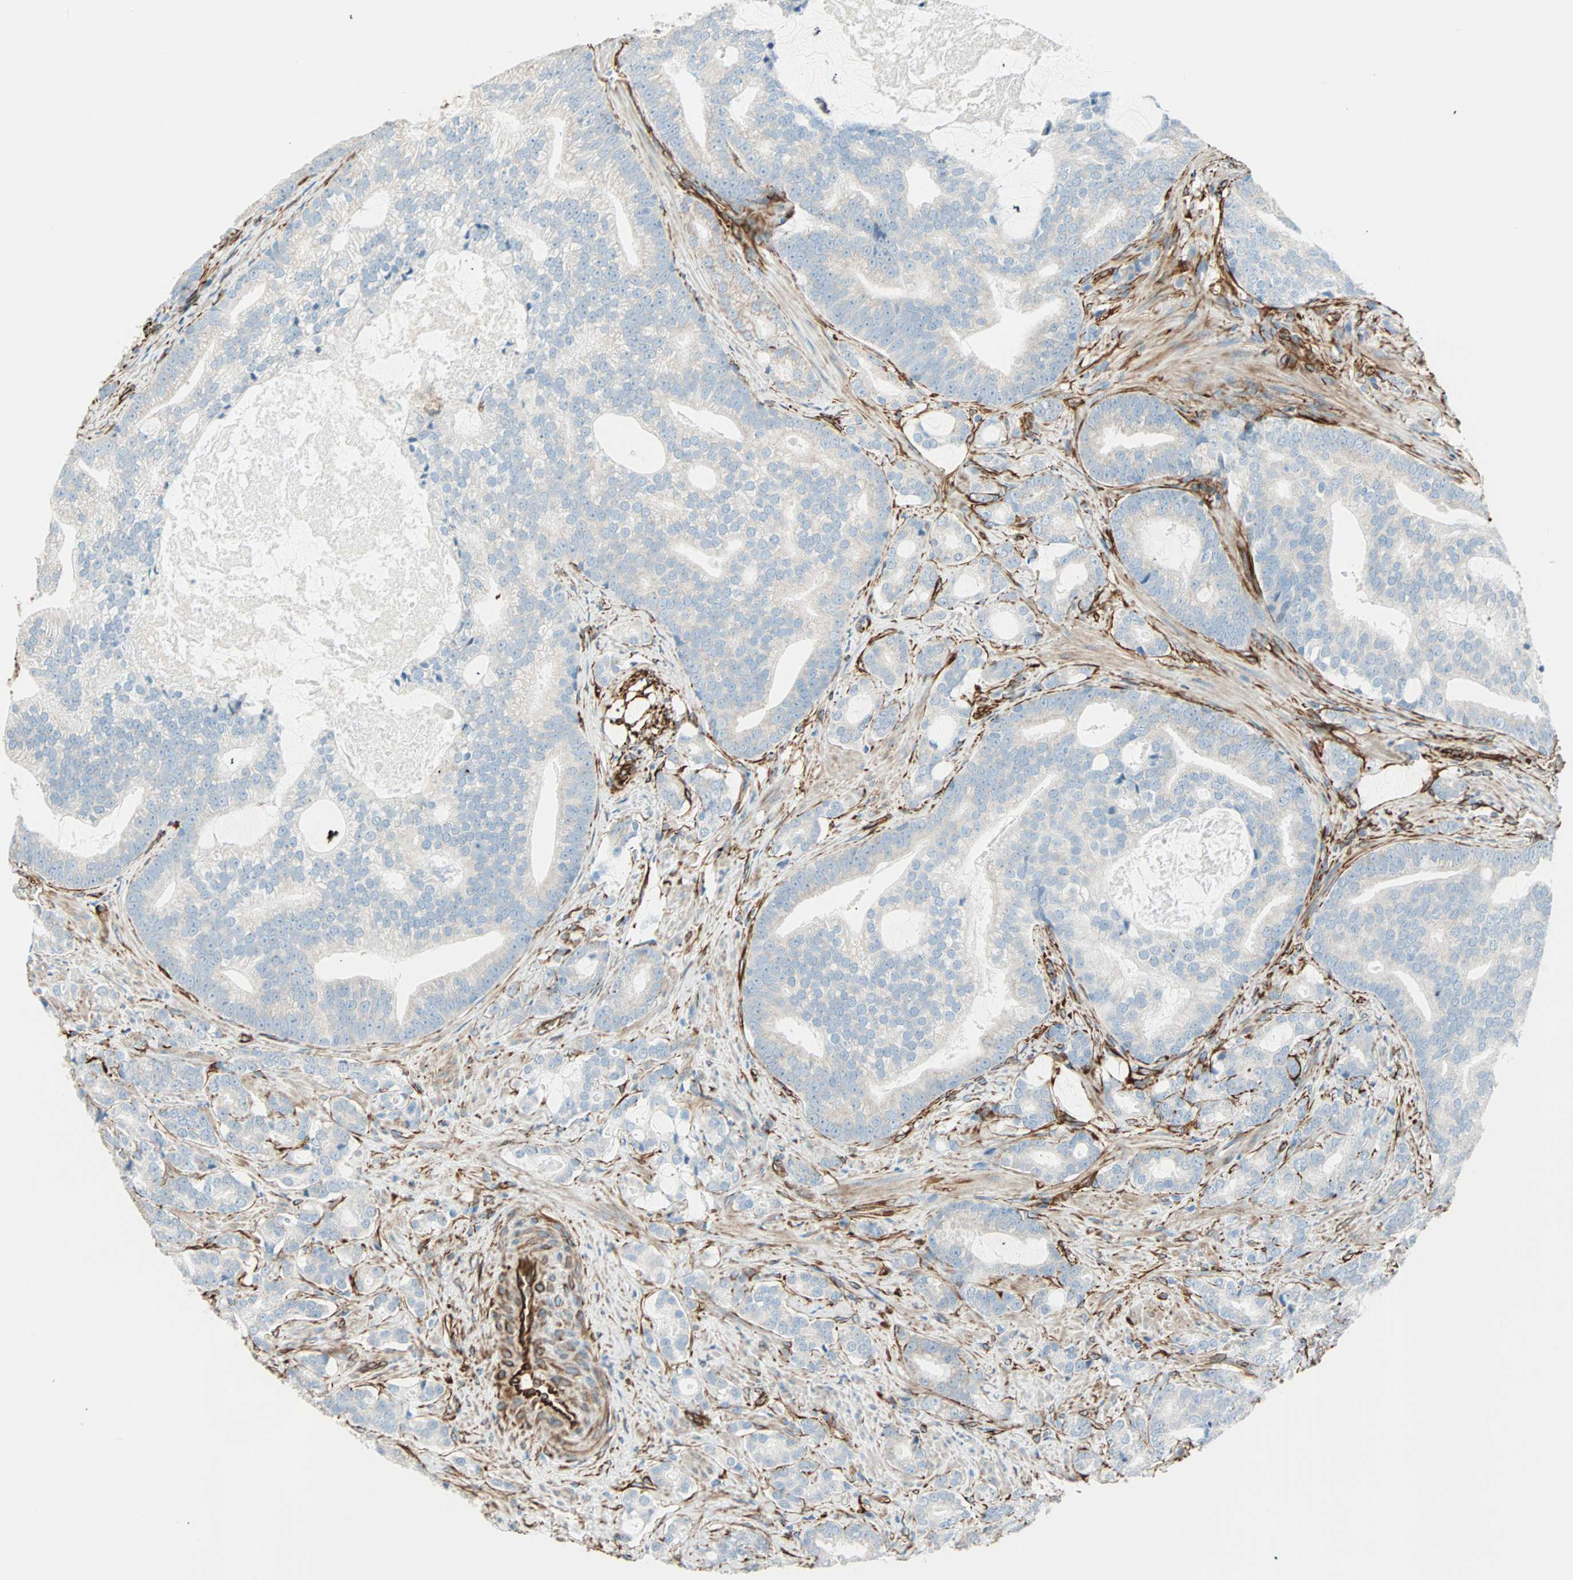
{"staining": {"intensity": "negative", "quantity": "none", "location": "none"}, "tissue": "prostate cancer", "cell_type": "Tumor cells", "image_type": "cancer", "snomed": [{"axis": "morphology", "description": "Adenocarcinoma, Low grade"}, {"axis": "topography", "description": "Prostate"}], "caption": "A high-resolution image shows immunohistochemistry (IHC) staining of prostate cancer (adenocarcinoma (low-grade)), which demonstrates no significant expression in tumor cells.", "gene": "NES", "patient": {"sex": "male", "age": 58}}